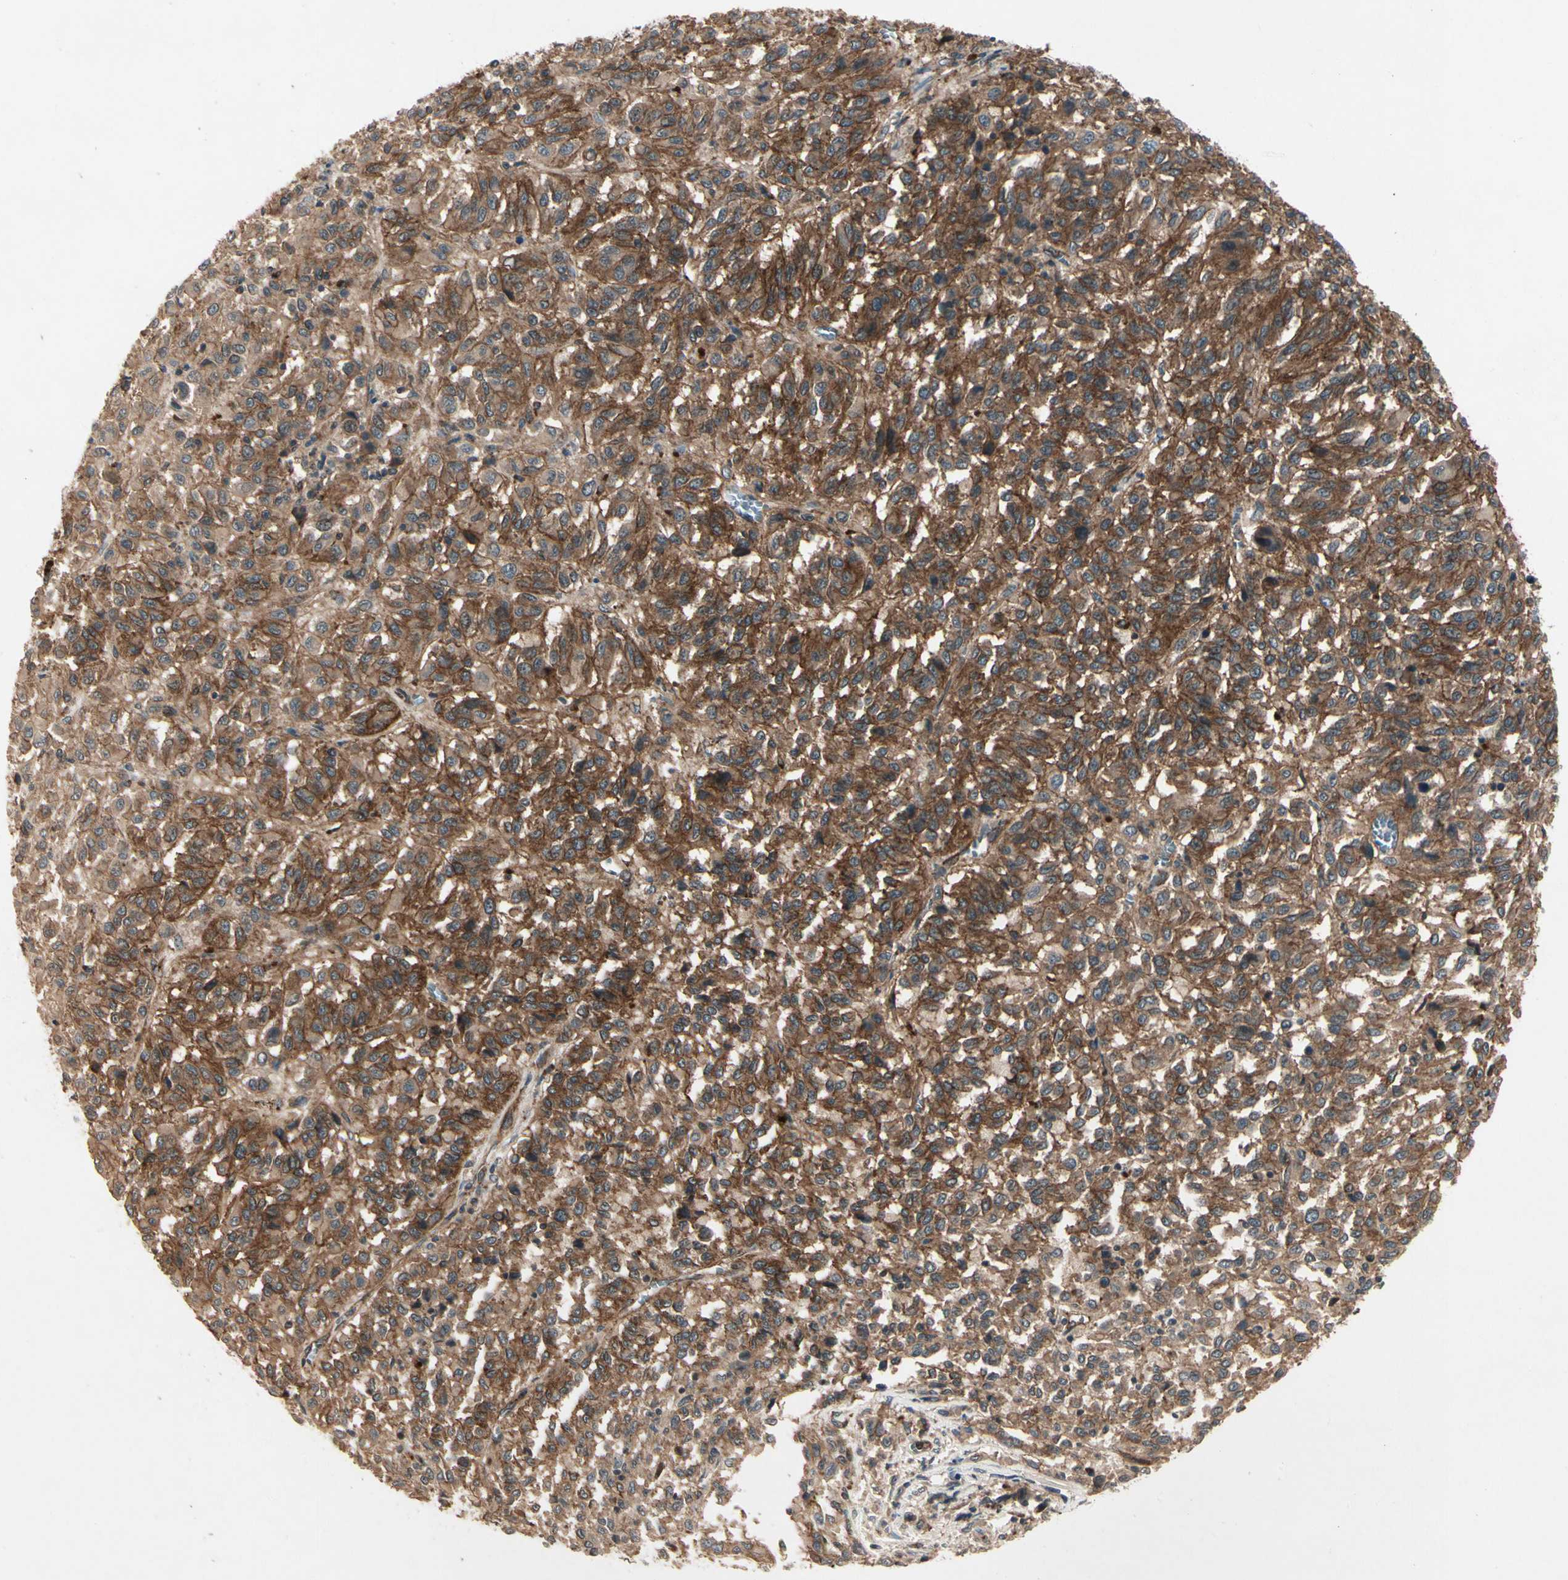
{"staining": {"intensity": "strong", "quantity": ">75%", "location": "cytoplasmic/membranous"}, "tissue": "melanoma", "cell_type": "Tumor cells", "image_type": "cancer", "snomed": [{"axis": "morphology", "description": "Malignant melanoma, Metastatic site"}, {"axis": "topography", "description": "Lung"}], "caption": "IHC of human malignant melanoma (metastatic site) reveals high levels of strong cytoplasmic/membranous expression in approximately >75% of tumor cells.", "gene": "FLOT1", "patient": {"sex": "male", "age": 64}}